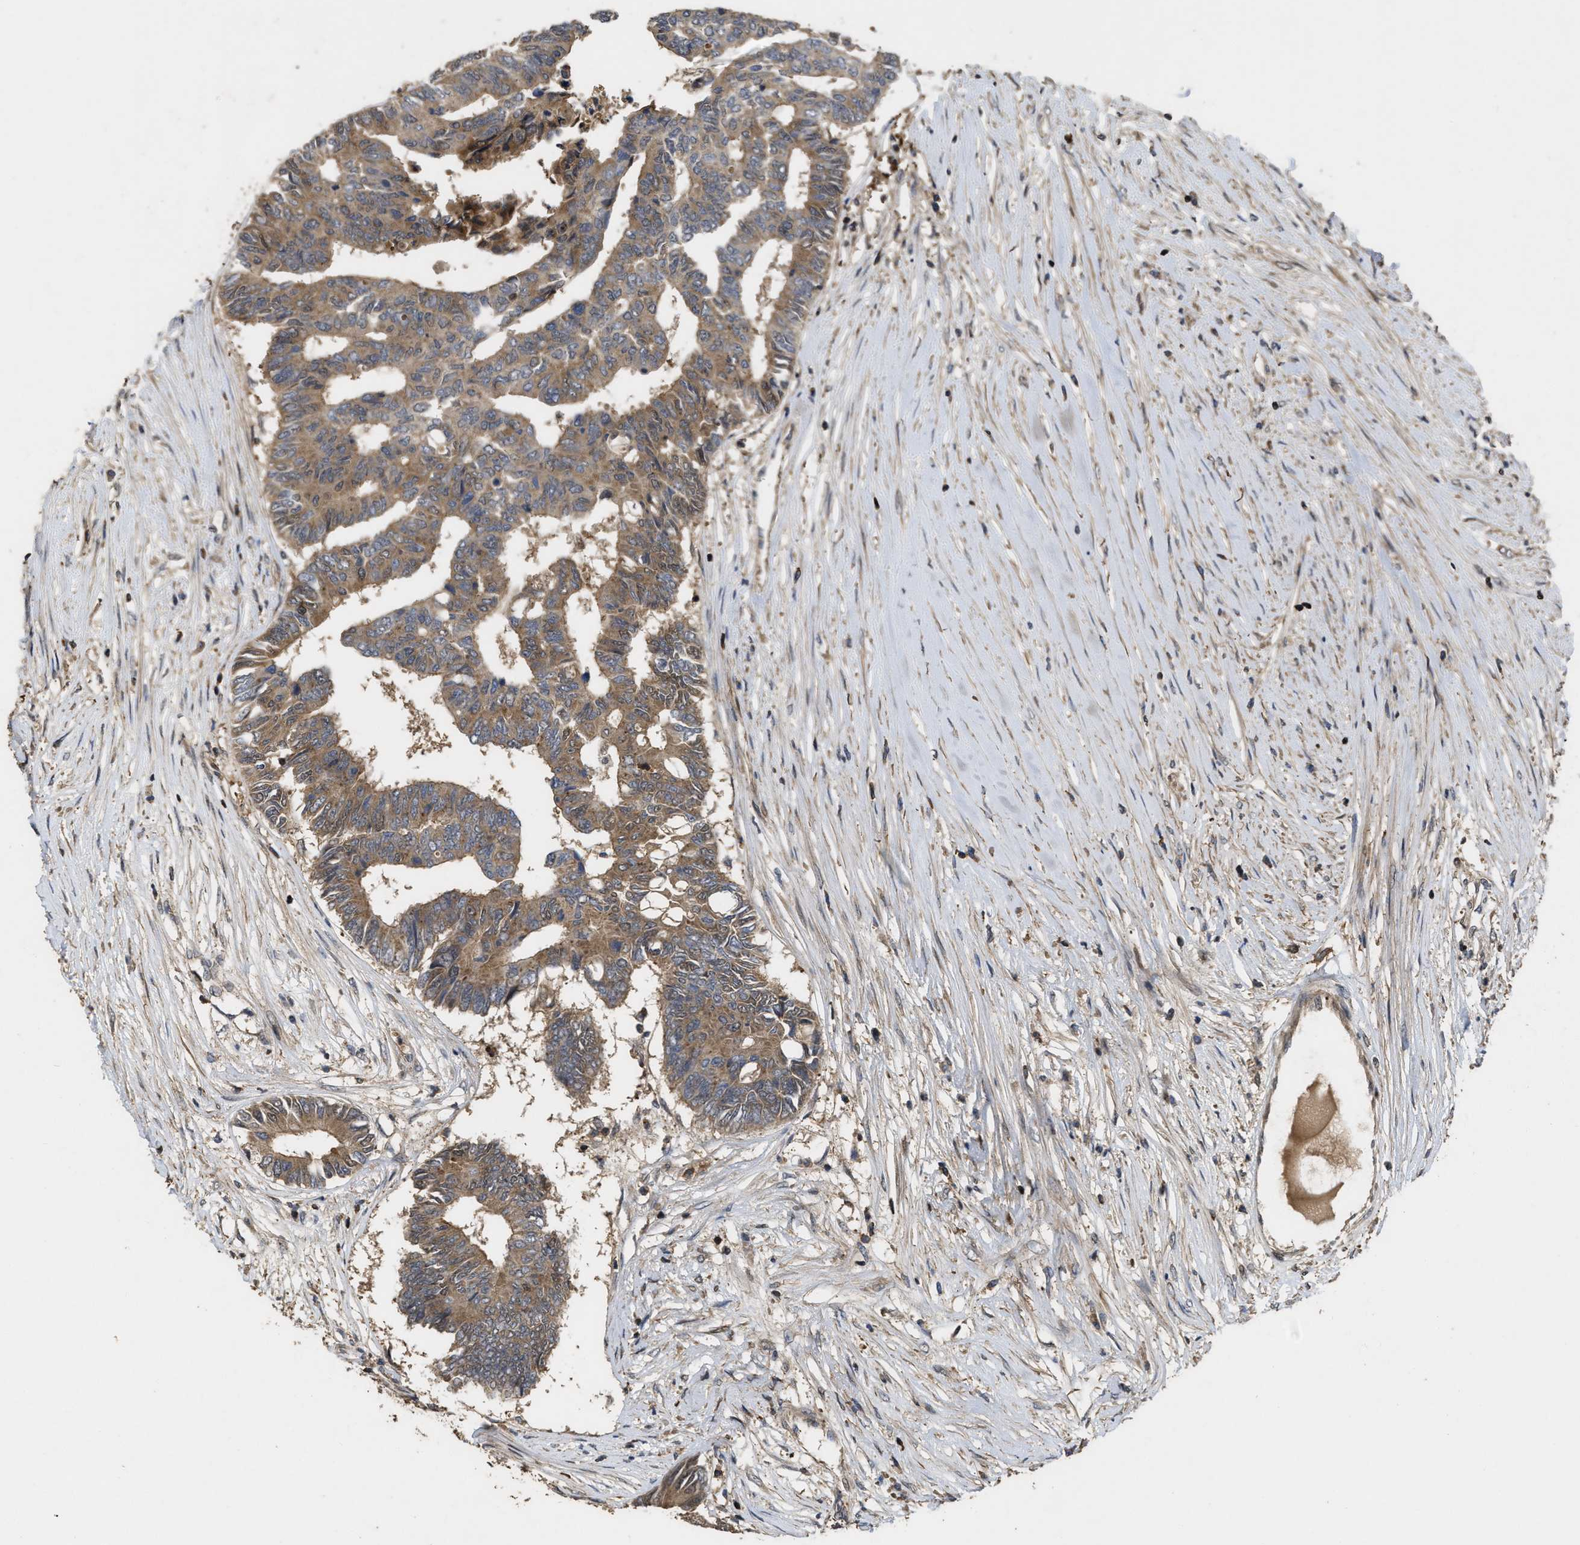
{"staining": {"intensity": "moderate", "quantity": ">75%", "location": "cytoplasmic/membranous"}, "tissue": "colorectal cancer", "cell_type": "Tumor cells", "image_type": "cancer", "snomed": [{"axis": "morphology", "description": "Adenocarcinoma, NOS"}, {"axis": "topography", "description": "Rectum"}], "caption": "Tumor cells demonstrate medium levels of moderate cytoplasmic/membranous expression in about >75% of cells in colorectal cancer (adenocarcinoma). The staining was performed using DAB to visualize the protein expression in brown, while the nuclei were stained in blue with hematoxylin (Magnification: 20x).", "gene": "CBR3", "patient": {"sex": "male", "age": 63}}